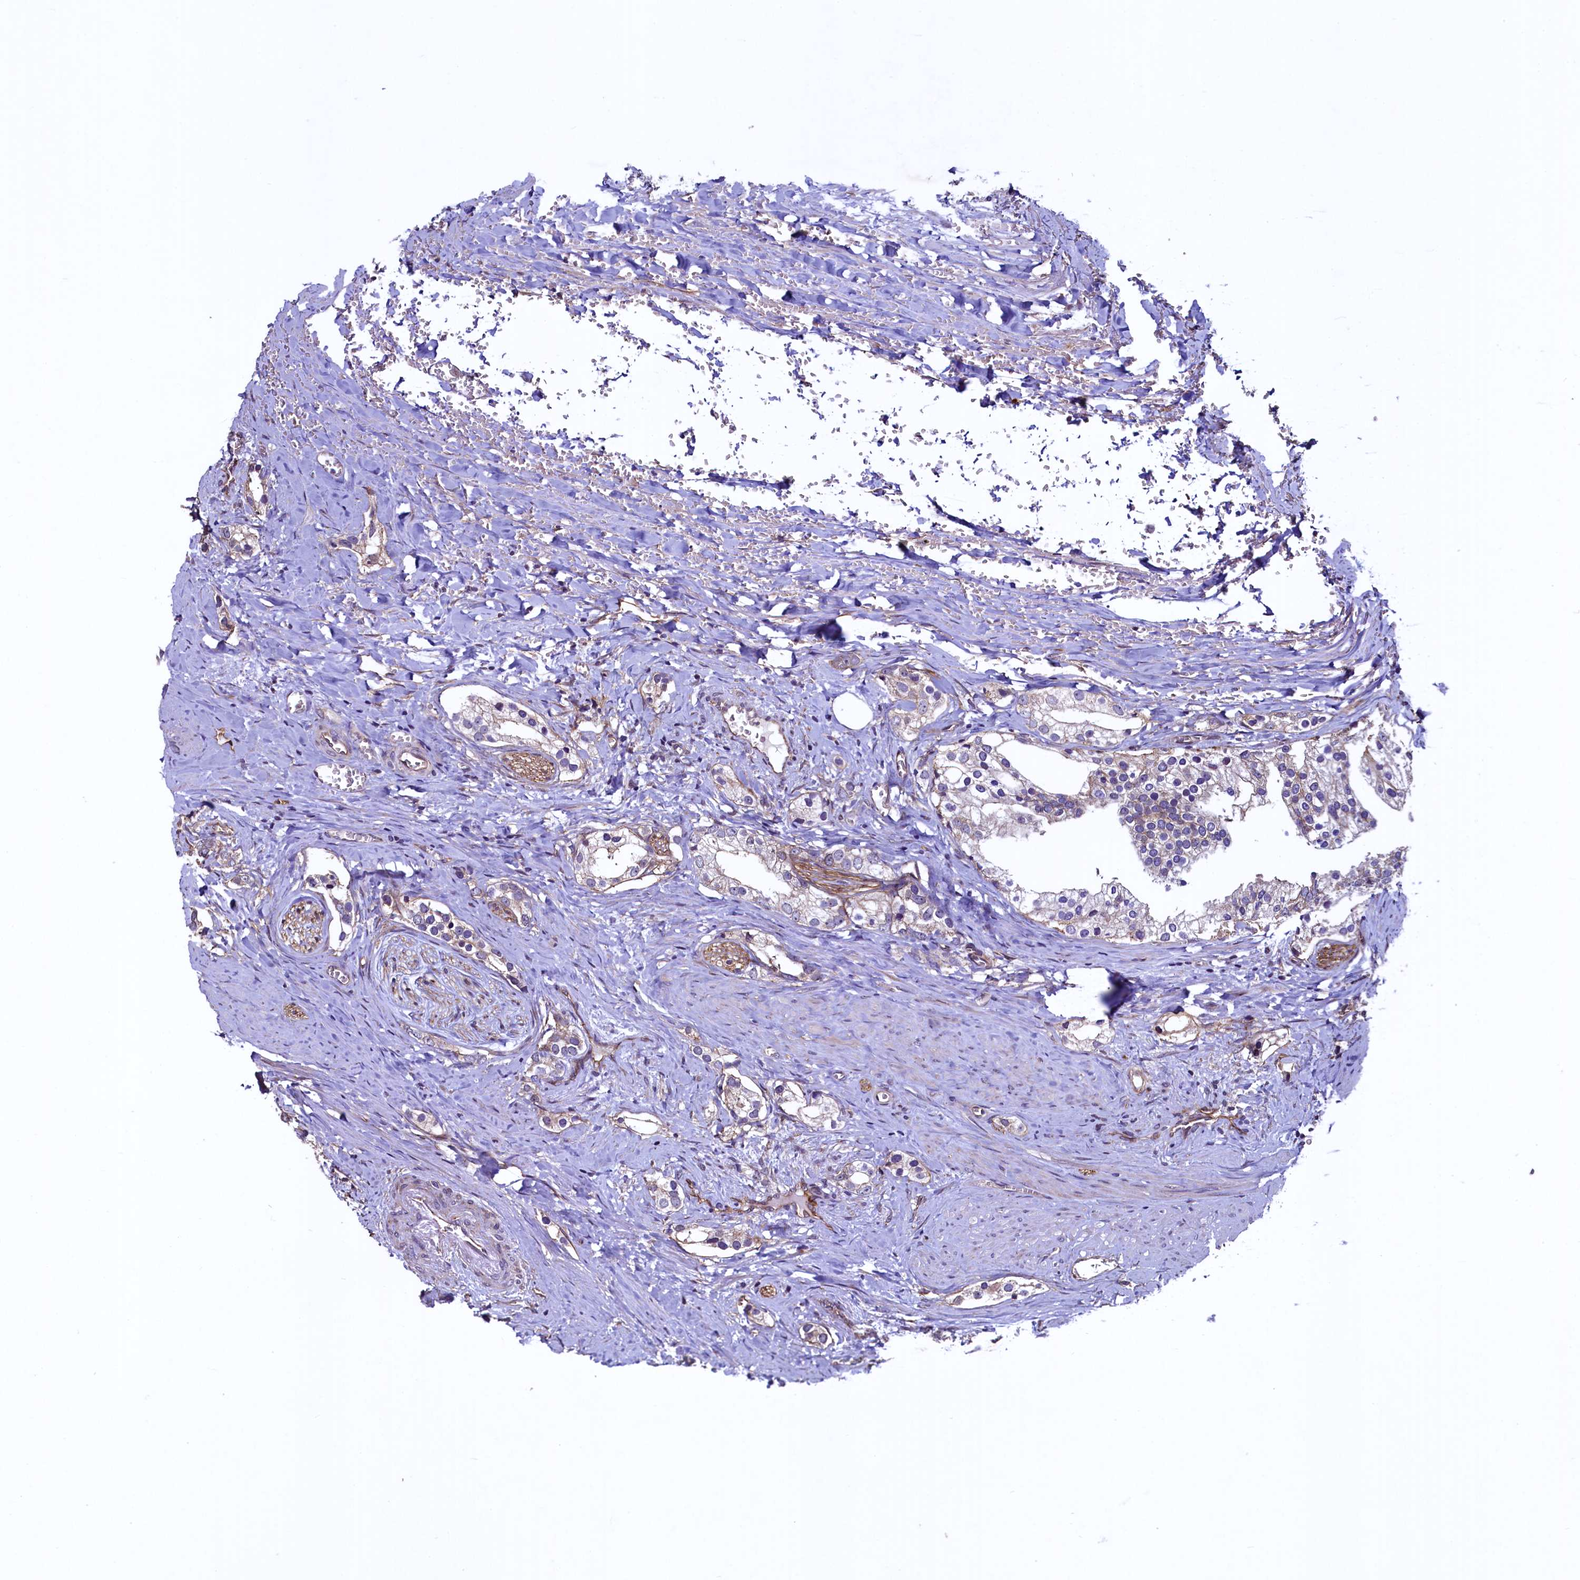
{"staining": {"intensity": "weak", "quantity": "<25%", "location": "cytoplasmic/membranous"}, "tissue": "prostate cancer", "cell_type": "Tumor cells", "image_type": "cancer", "snomed": [{"axis": "morphology", "description": "Adenocarcinoma, High grade"}, {"axis": "topography", "description": "Prostate"}], "caption": "High magnification brightfield microscopy of prostate adenocarcinoma (high-grade) stained with DAB (3,3'-diaminobenzidine) (brown) and counterstained with hematoxylin (blue): tumor cells show no significant expression.", "gene": "PALM", "patient": {"sex": "male", "age": 66}}